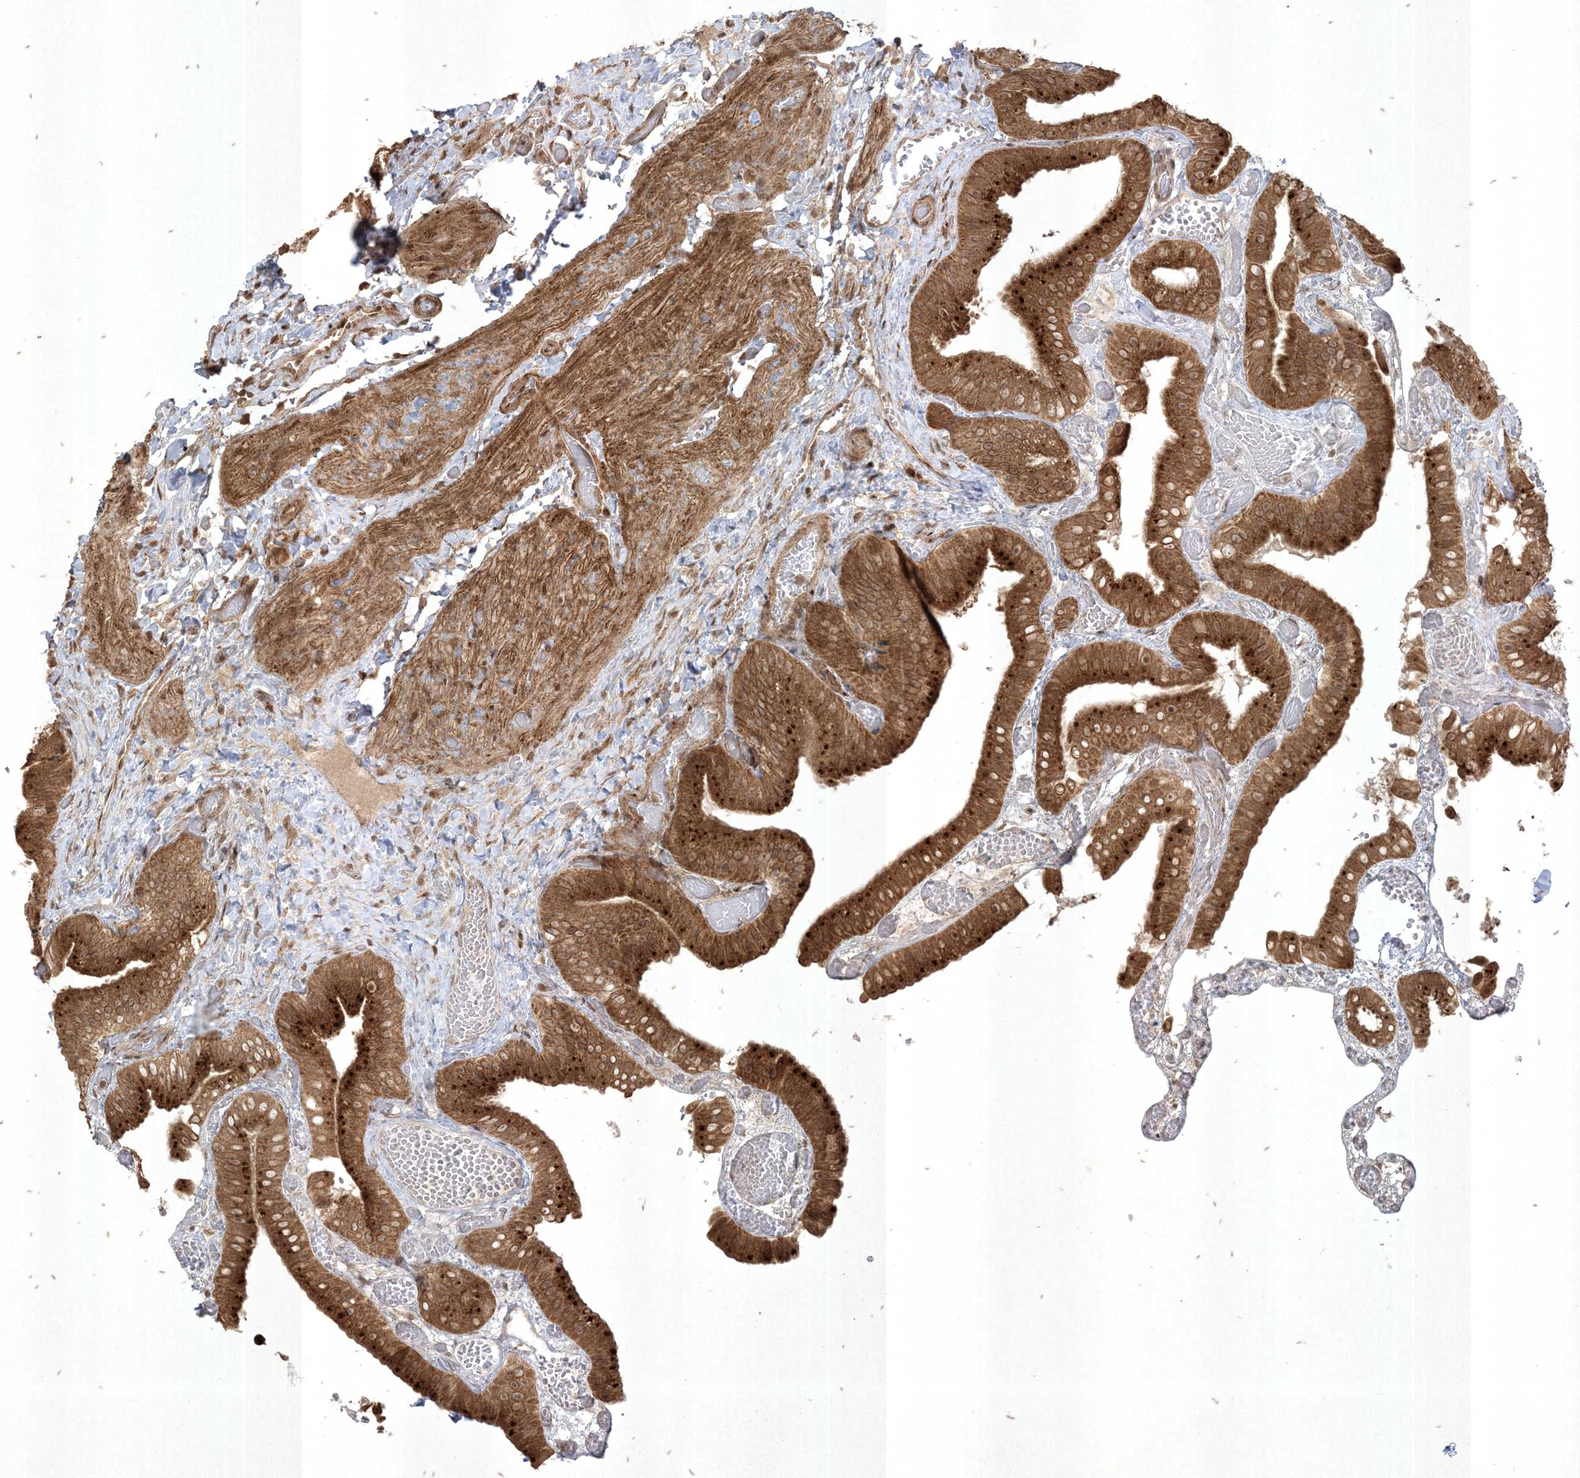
{"staining": {"intensity": "strong", "quantity": ">75%", "location": "cytoplasmic/membranous"}, "tissue": "gallbladder", "cell_type": "Glandular cells", "image_type": "normal", "snomed": [{"axis": "morphology", "description": "Normal tissue, NOS"}, {"axis": "topography", "description": "Gallbladder"}], "caption": "Immunohistochemistry histopathology image of unremarkable gallbladder stained for a protein (brown), which reveals high levels of strong cytoplasmic/membranous expression in approximately >75% of glandular cells.", "gene": "RRAS", "patient": {"sex": "female", "age": 64}}